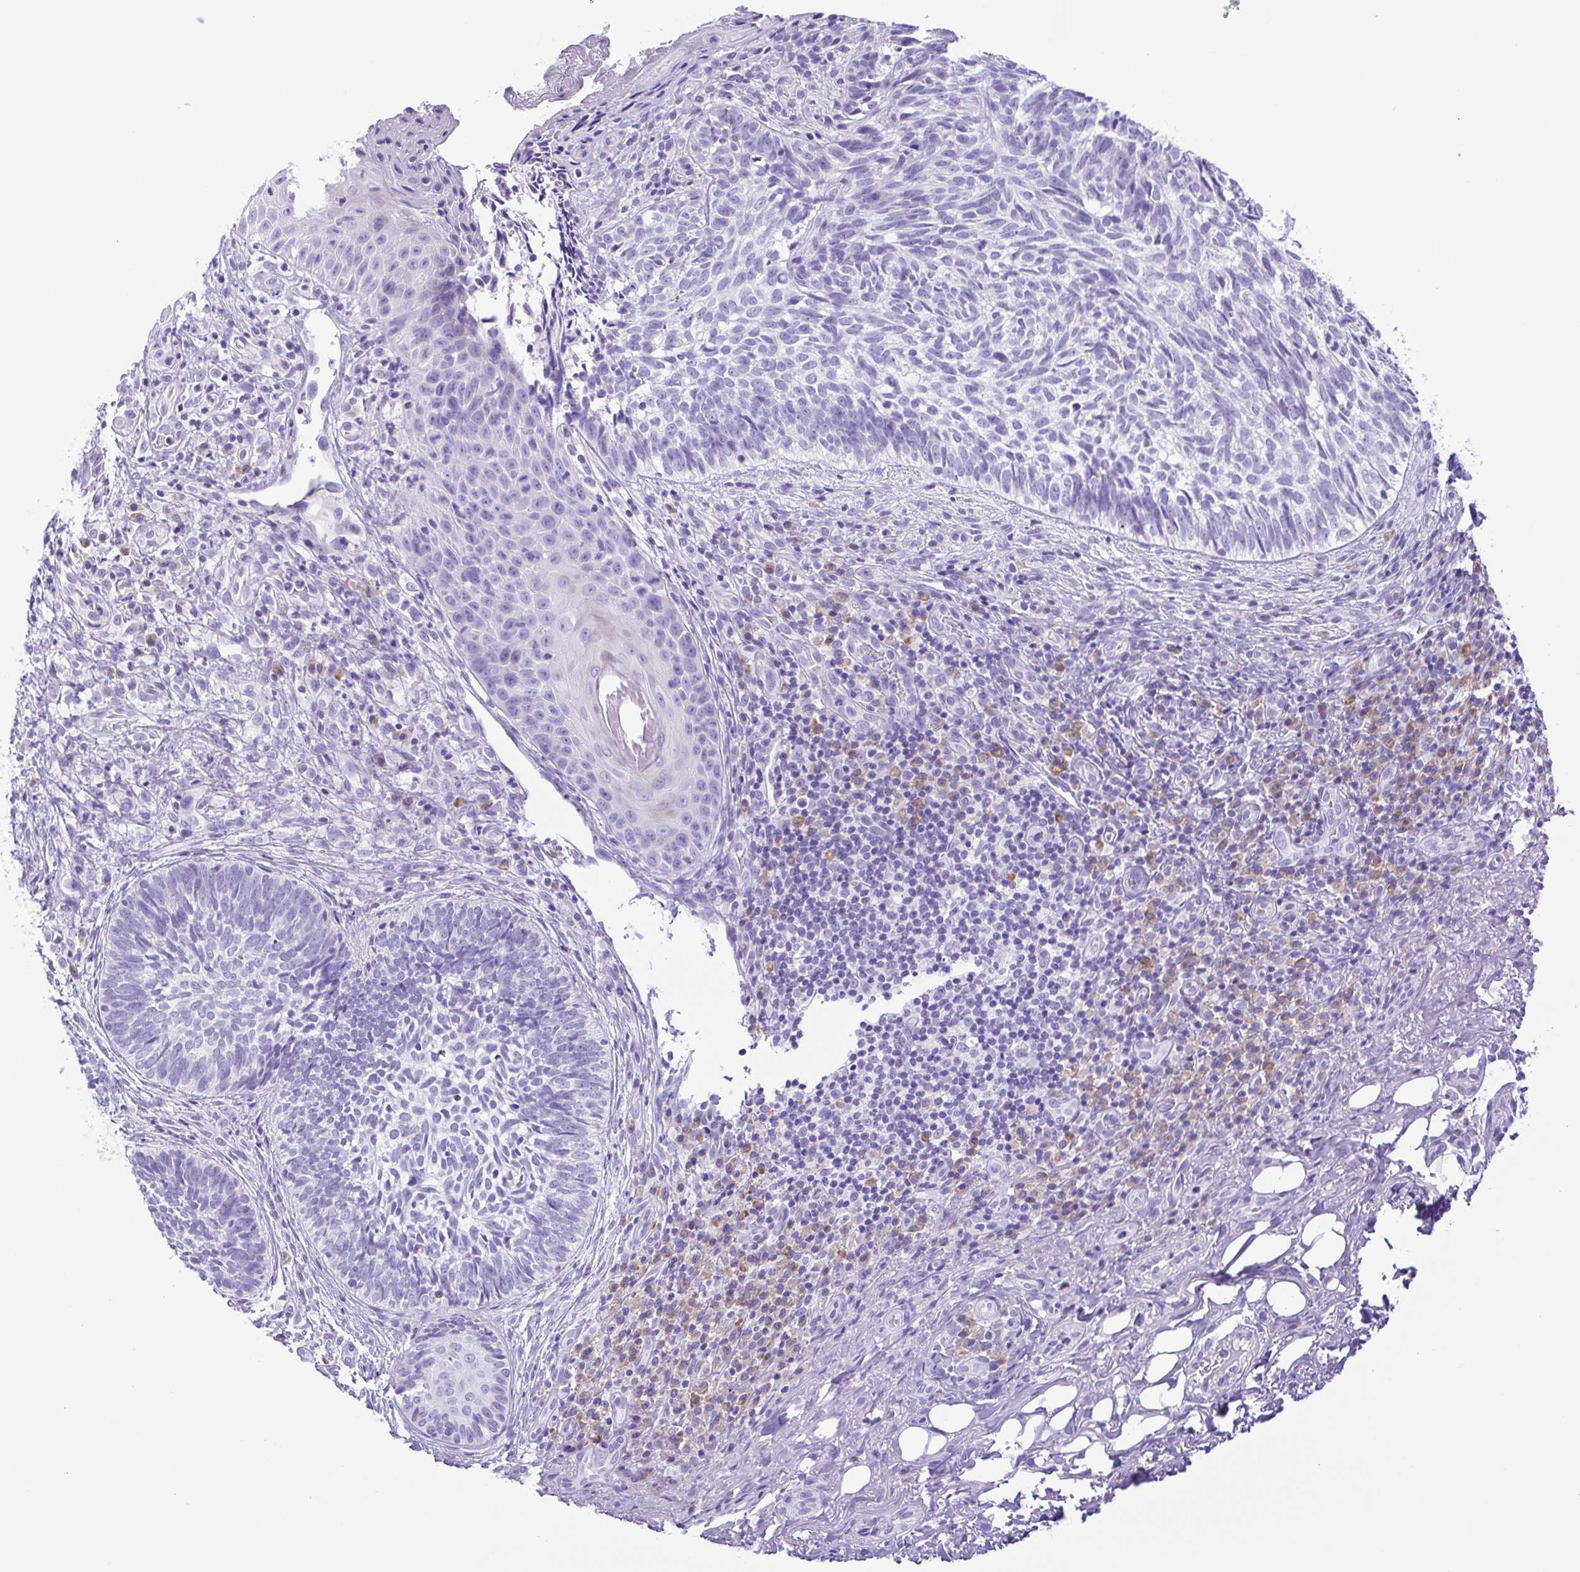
{"staining": {"intensity": "negative", "quantity": "none", "location": "none"}, "tissue": "skin cancer", "cell_type": "Tumor cells", "image_type": "cancer", "snomed": [{"axis": "morphology", "description": "Basal cell carcinoma"}, {"axis": "topography", "description": "Skin"}], "caption": "DAB (3,3'-diaminobenzidine) immunohistochemical staining of human skin cancer demonstrates no significant positivity in tumor cells.", "gene": "PAK3", "patient": {"sex": "male", "age": 65}}